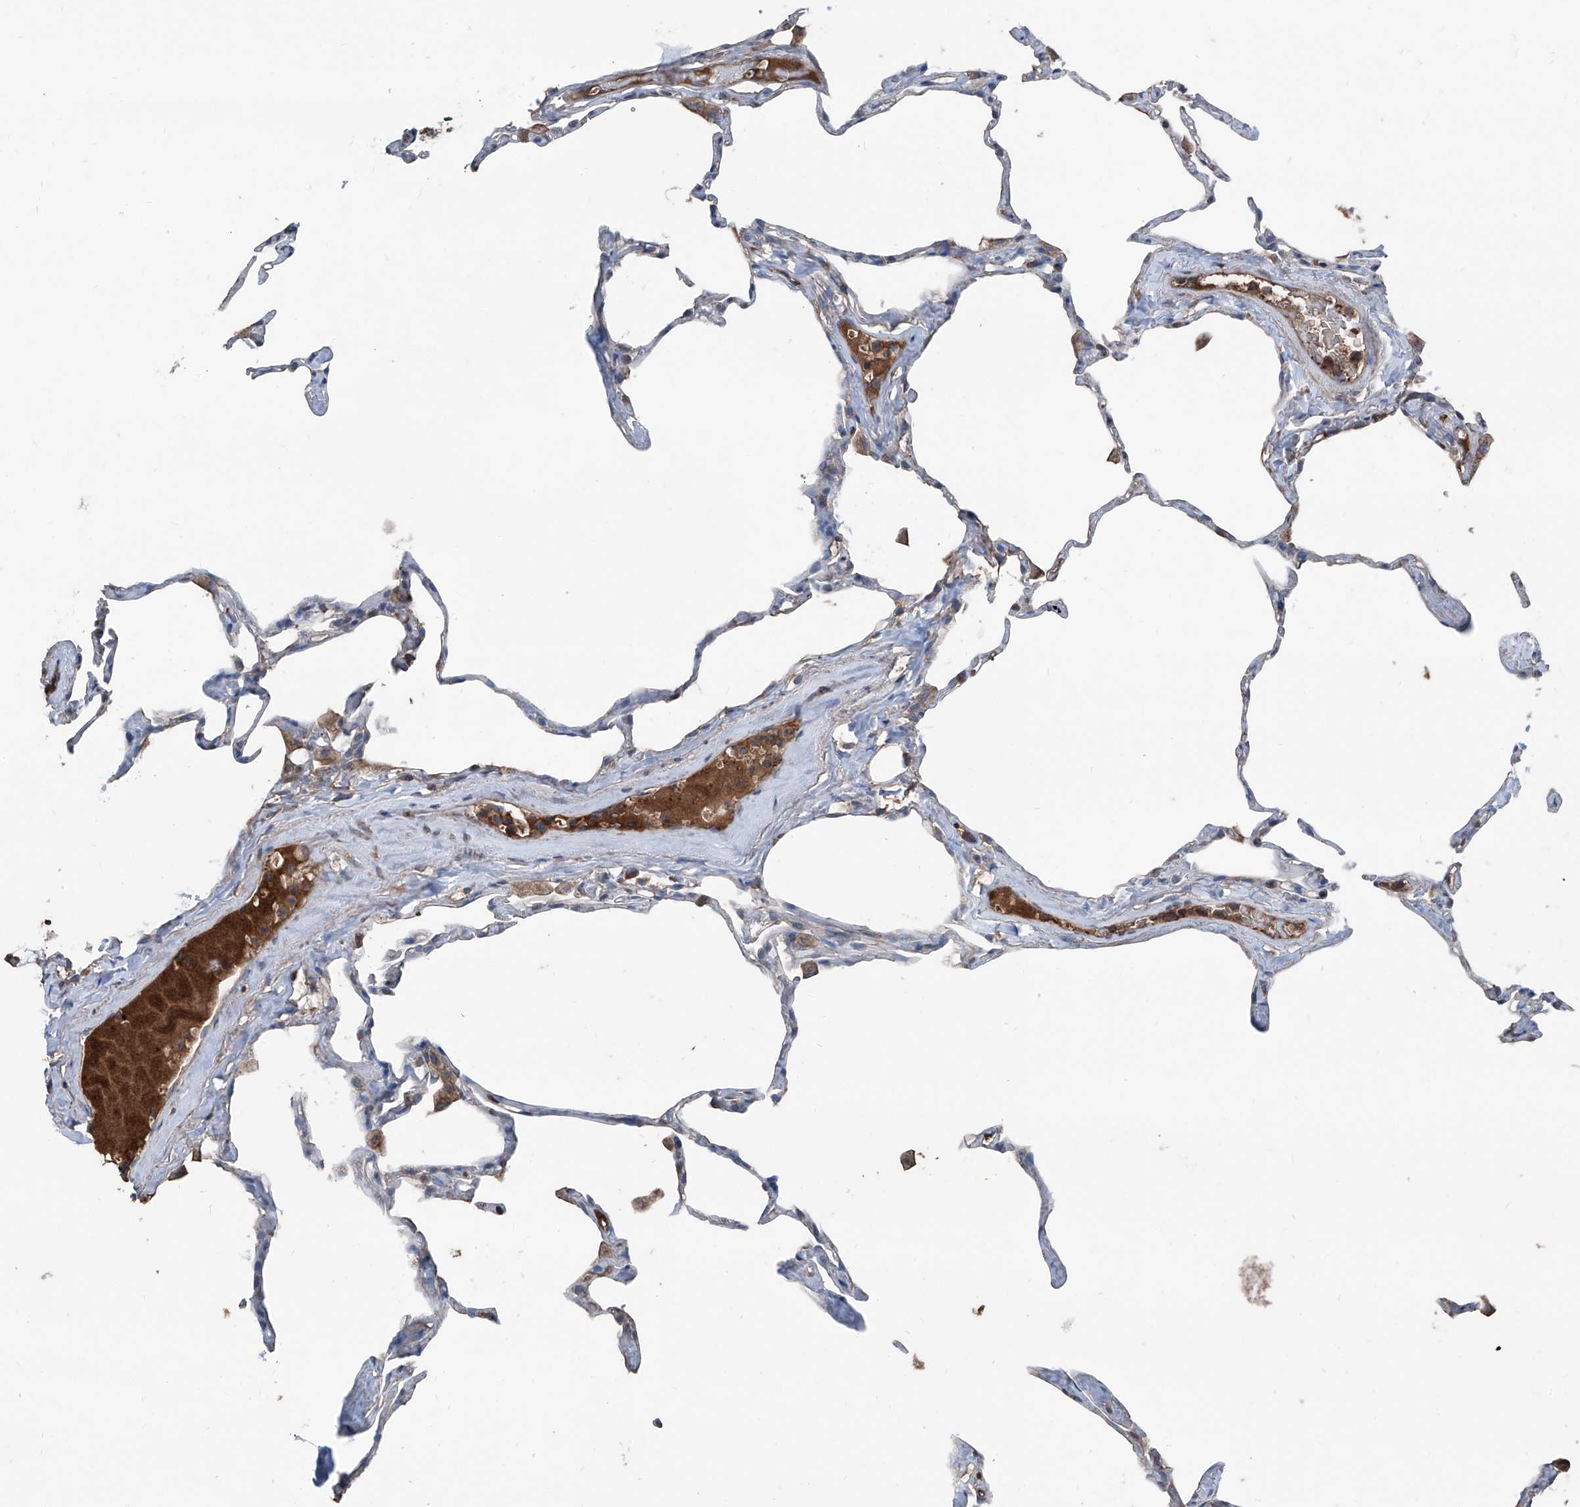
{"staining": {"intensity": "negative", "quantity": "none", "location": "none"}, "tissue": "lung", "cell_type": "Alveolar cells", "image_type": "normal", "snomed": [{"axis": "morphology", "description": "Normal tissue, NOS"}, {"axis": "topography", "description": "Lung"}], "caption": "An image of lung stained for a protein reveals no brown staining in alveolar cells.", "gene": "GPAT3", "patient": {"sex": "male", "age": 65}}